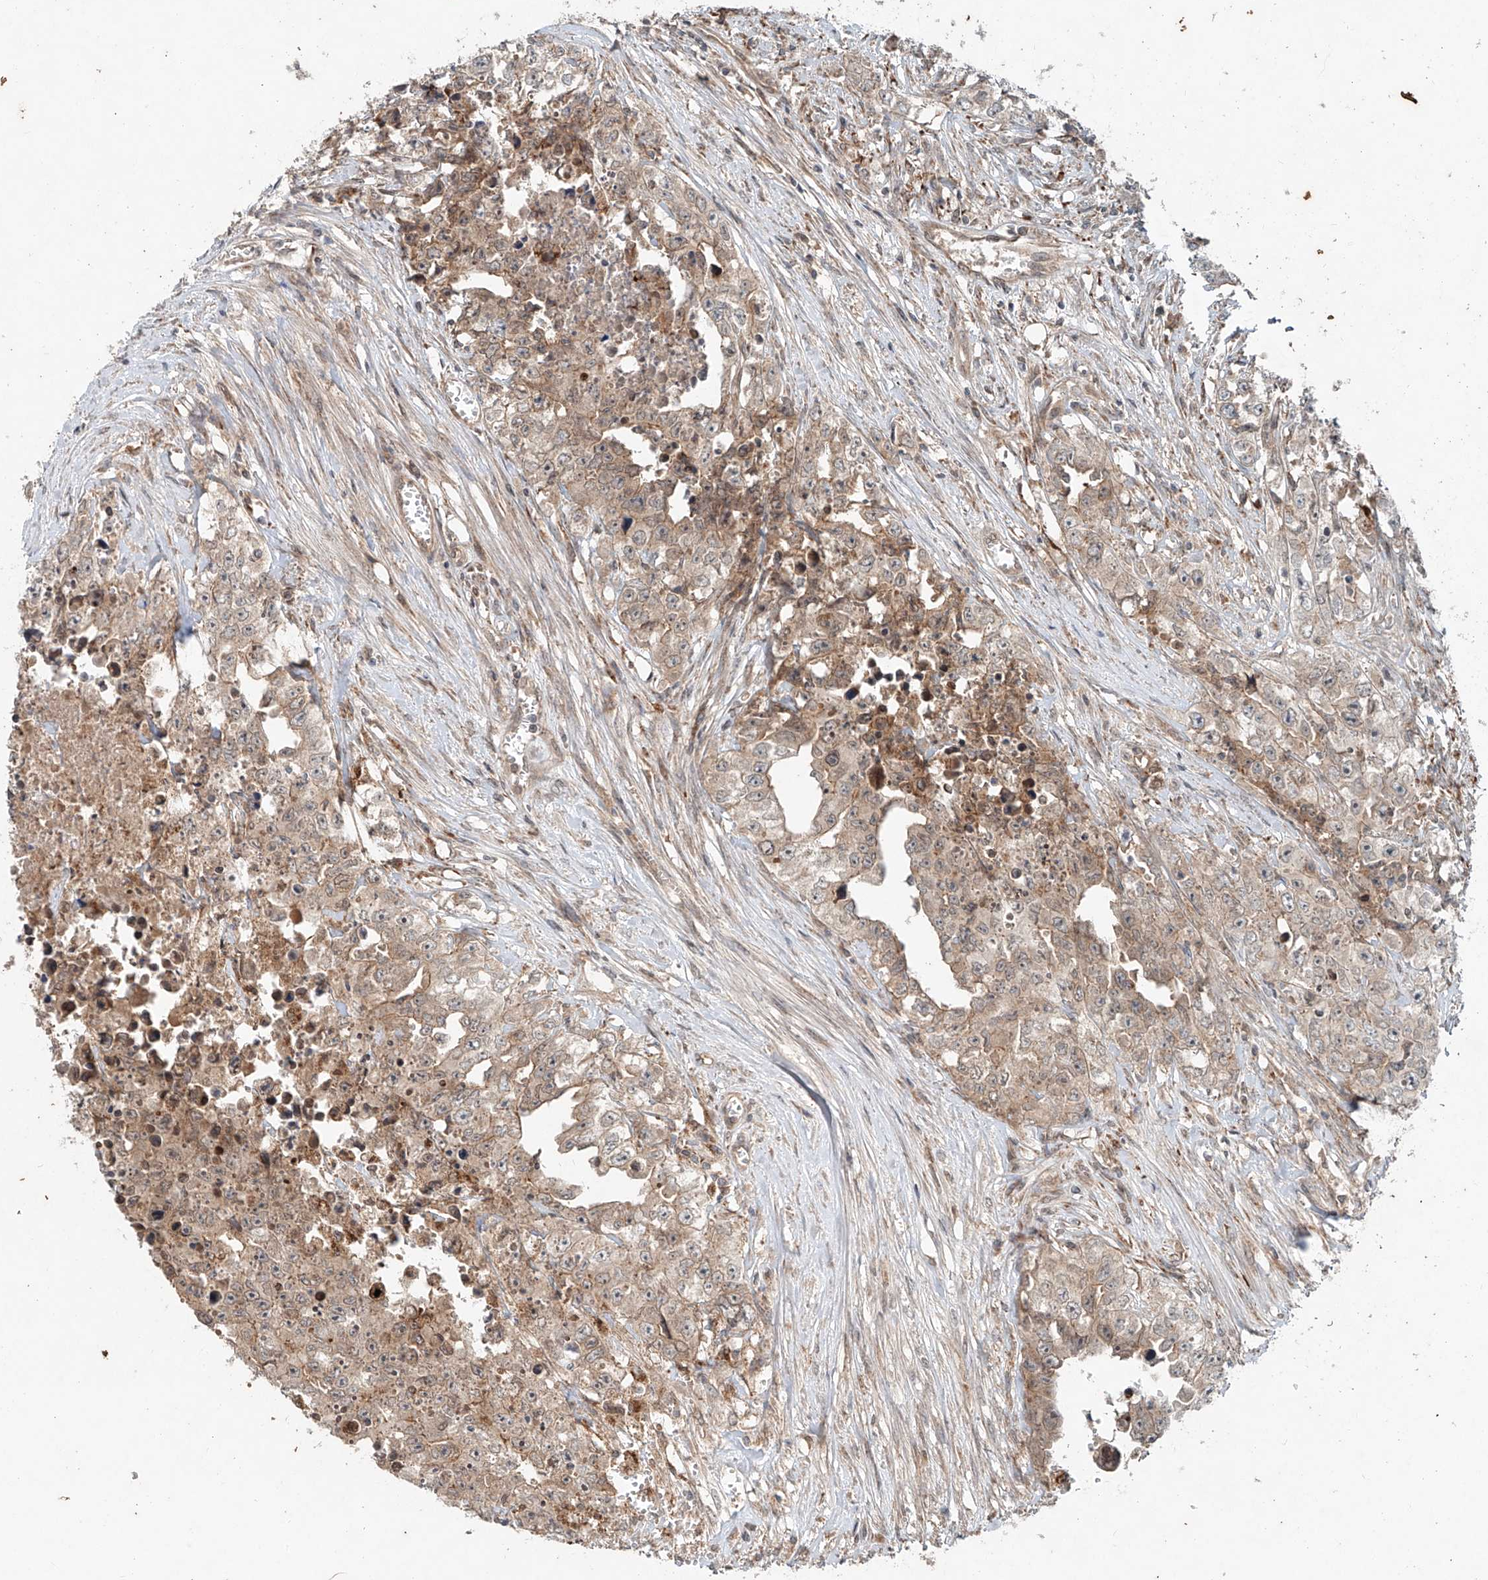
{"staining": {"intensity": "weak", "quantity": "25%-75%", "location": "cytoplasmic/membranous"}, "tissue": "testis cancer", "cell_type": "Tumor cells", "image_type": "cancer", "snomed": [{"axis": "morphology", "description": "Seminoma, NOS"}, {"axis": "morphology", "description": "Carcinoma, Embryonal, NOS"}, {"axis": "topography", "description": "Testis"}], "caption": "The histopathology image exhibits staining of testis seminoma, revealing weak cytoplasmic/membranous protein positivity (brown color) within tumor cells.", "gene": "IER5", "patient": {"sex": "male", "age": 43}}